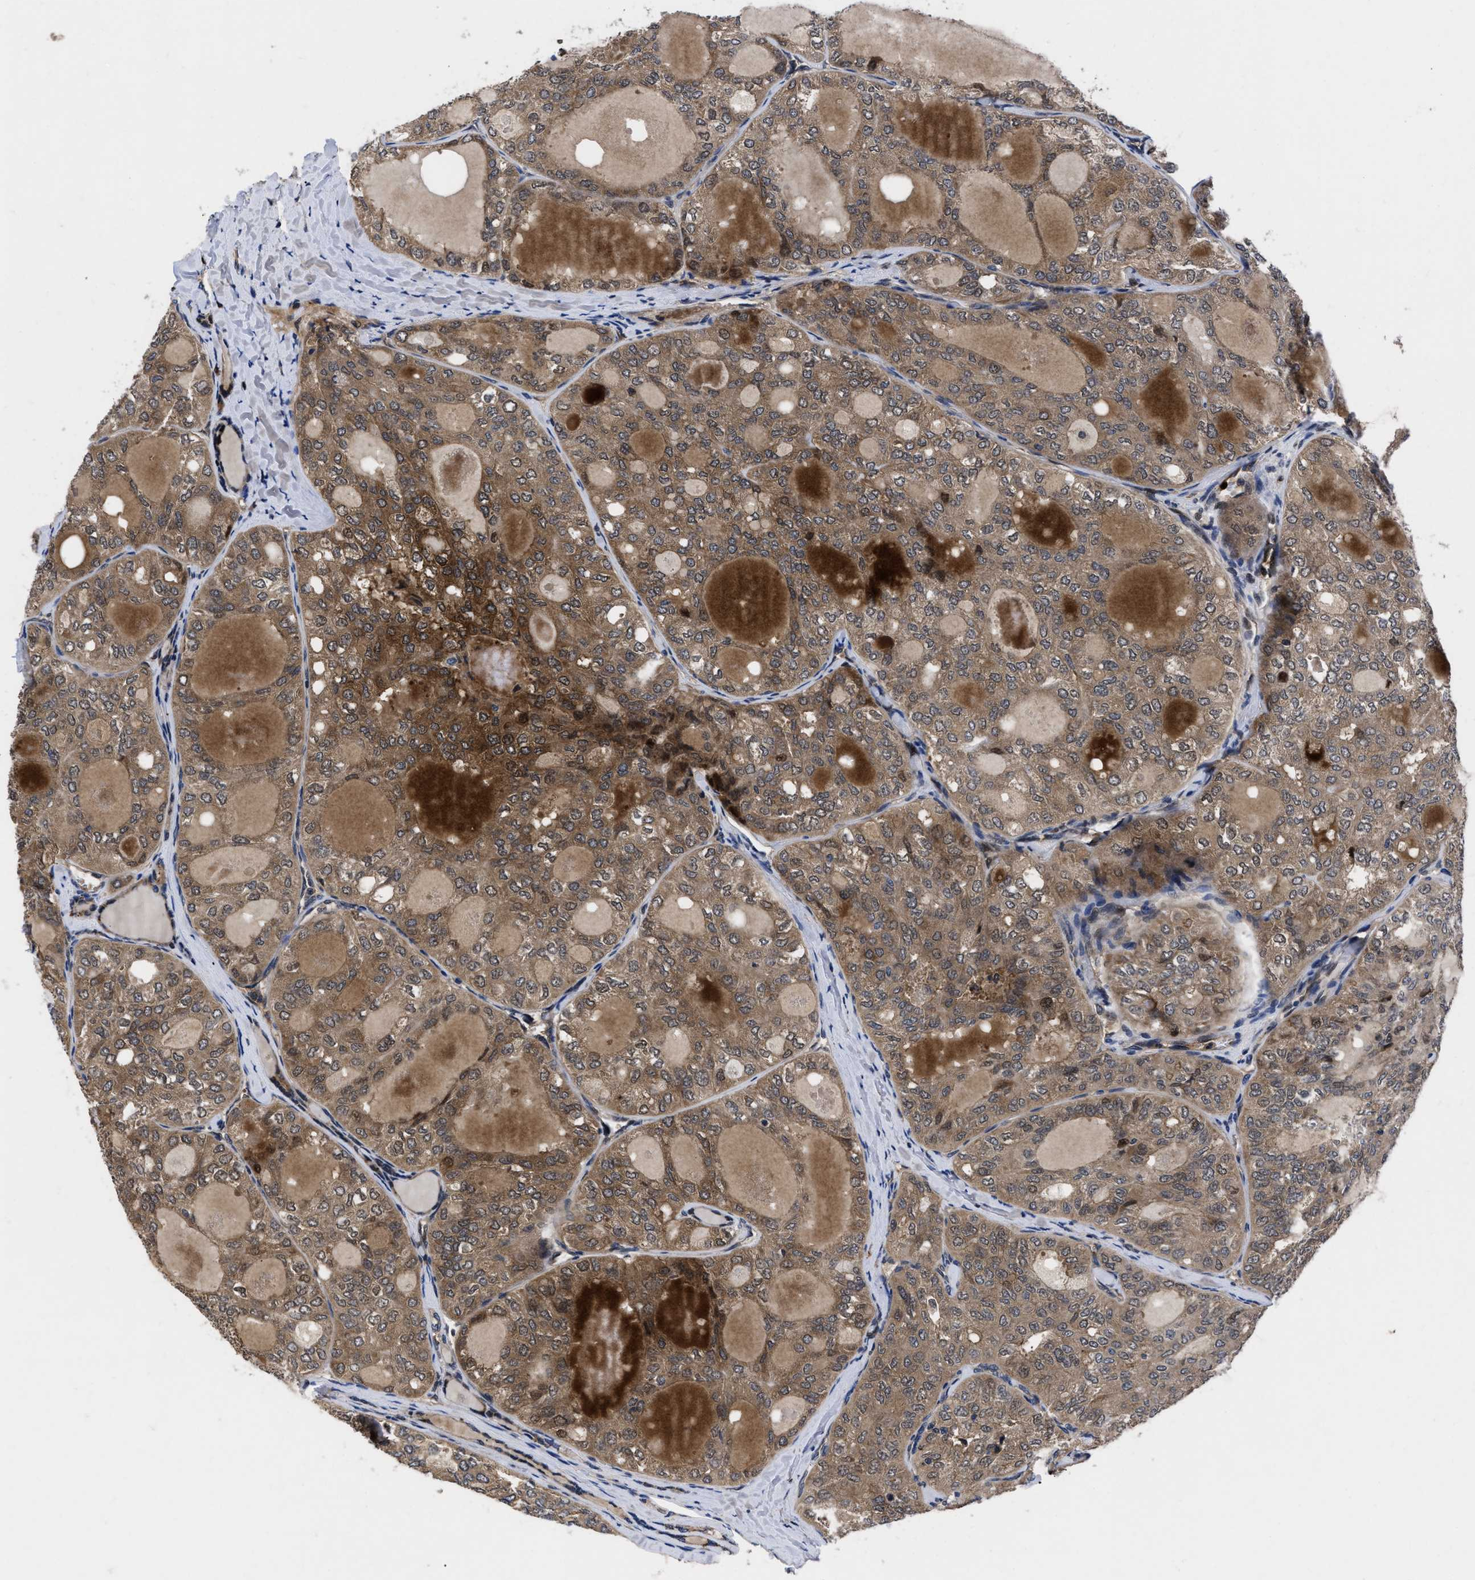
{"staining": {"intensity": "moderate", "quantity": ">75%", "location": "cytoplasmic/membranous"}, "tissue": "thyroid cancer", "cell_type": "Tumor cells", "image_type": "cancer", "snomed": [{"axis": "morphology", "description": "Follicular adenoma carcinoma, NOS"}, {"axis": "topography", "description": "Thyroid gland"}], "caption": "Thyroid cancer (follicular adenoma carcinoma) stained for a protein reveals moderate cytoplasmic/membranous positivity in tumor cells.", "gene": "FAM200A", "patient": {"sex": "male", "age": 75}}